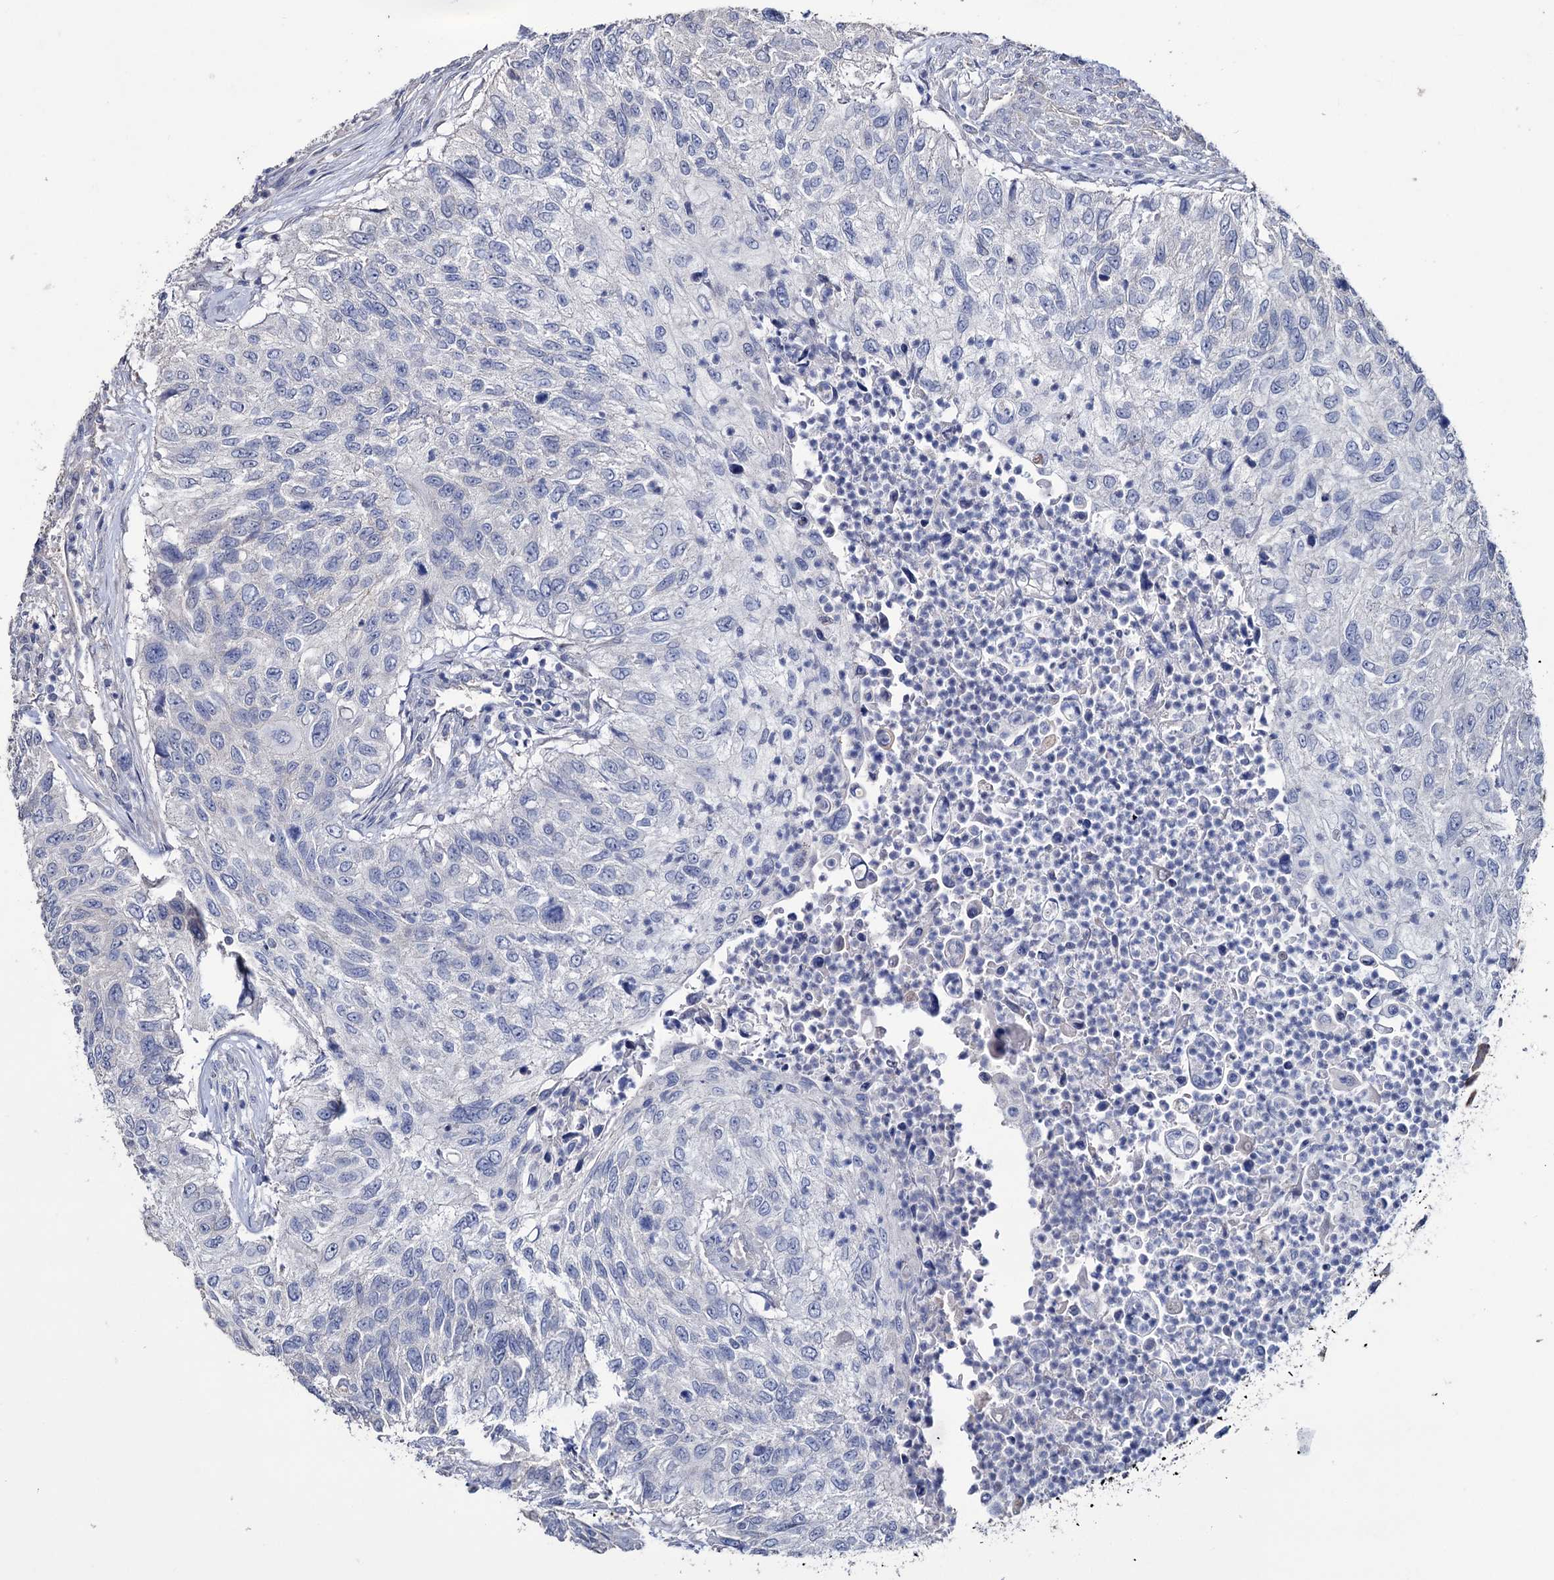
{"staining": {"intensity": "negative", "quantity": "none", "location": "none"}, "tissue": "urothelial cancer", "cell_type": "Tumor cells", "image_type": "cancer", "snomed": [{"axis": "morphology", "description": "Urothelial carcinoma, High grade"}, {"axis": "topography", "description": "Urinary bladder"}], "caption": "Image shows no protein staining in tumor cells of urothelial cancer tissue.", "gene": "EPB41L5", "patient": {"sex": "female", "age": 60}}